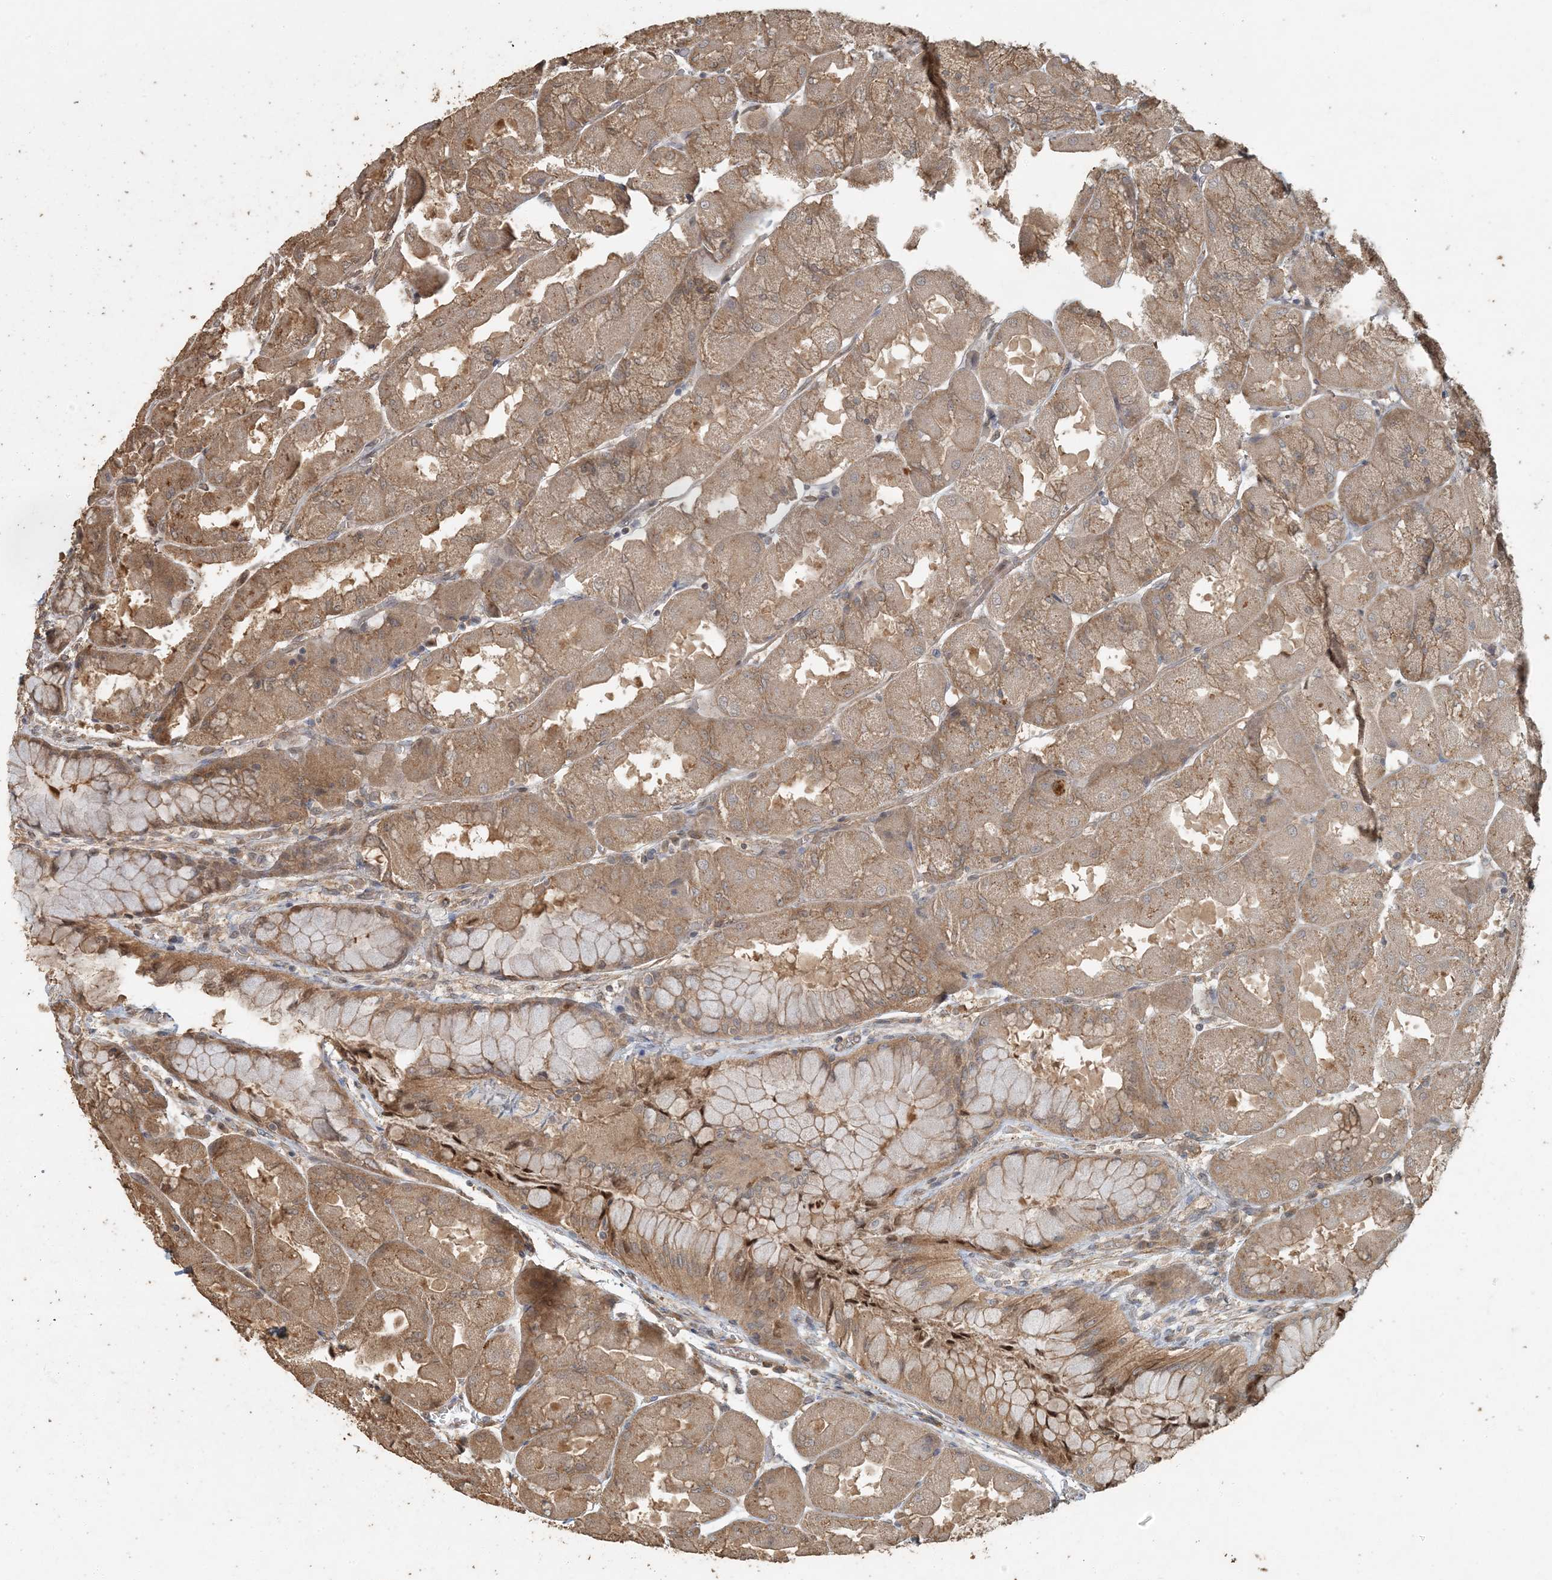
{"staining": {"intensity": "moderate", "quantity": ">75%", "location": "cytoplasmic/membranous"}, "tissue": "stomach", "cell_type": "Glandular cells", "image_type": "normal", "snomed": [{"axis": "morphology", "description": "Normal tissue, NOS"}, {"axis": "topography", "description": "Stomach"}], "caption": "Unremarkable stomach reveals moderate cytoplasmic/membranous staining in about >75% of glandular cells Immunohistochemistry stains the protein of interest in brown and the nuclei are stained blue..", "gene": "AK9", "patient": {"sex": "female", "age": 61}}